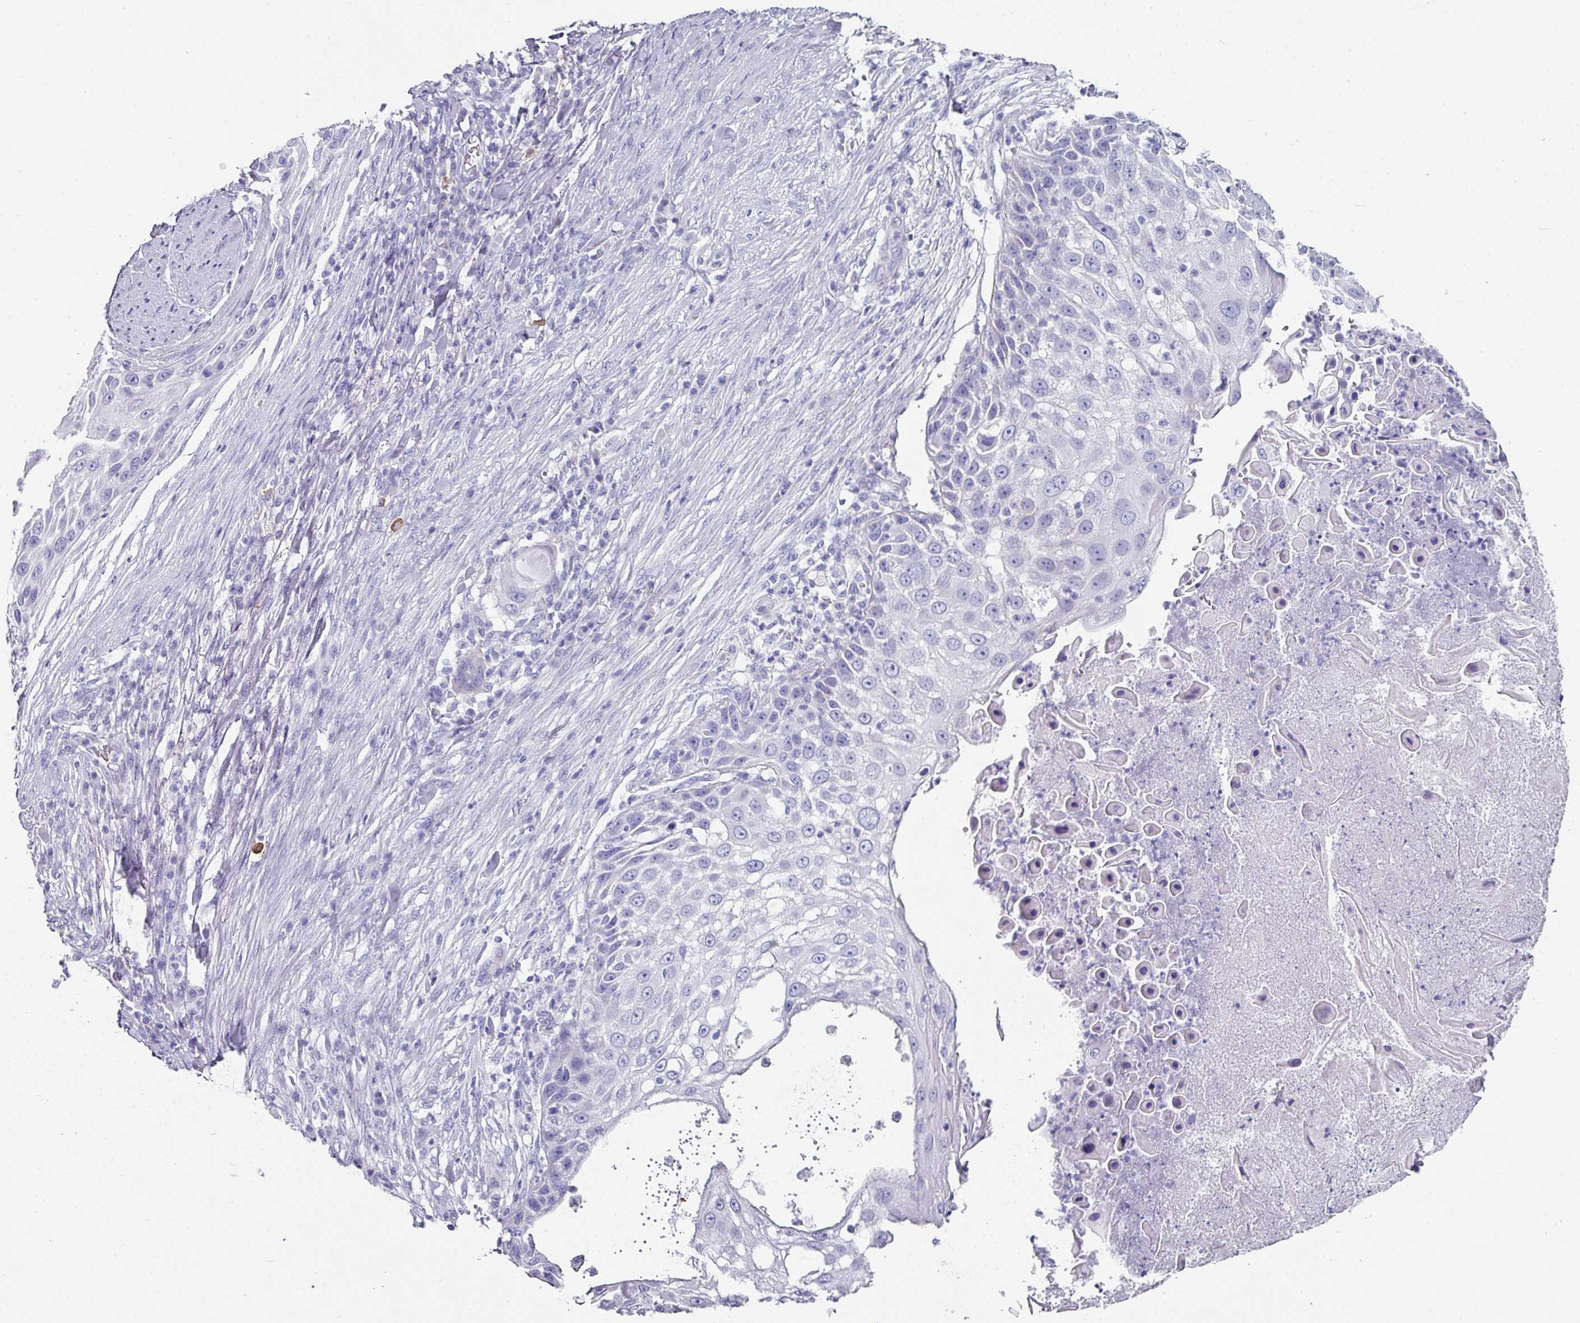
{"staining": {"intensity": "negative", "quantity": "none", "location": "none"}, "tissue": "skin cancer", "cell_type": "Tumor cells", "image_type": "cancer", "snomed": [{"axis": "morphology", "description": "Squamous cell carcinoma, NOS"}, {"axis": "topography", "description": "Skin"}], "caption": "Tumor cells are negative for protein expression in human skin cancer (squamous cell carcinoma).", "gene": "SETBP1", "patient": {"sex": "female", "age": 44}}